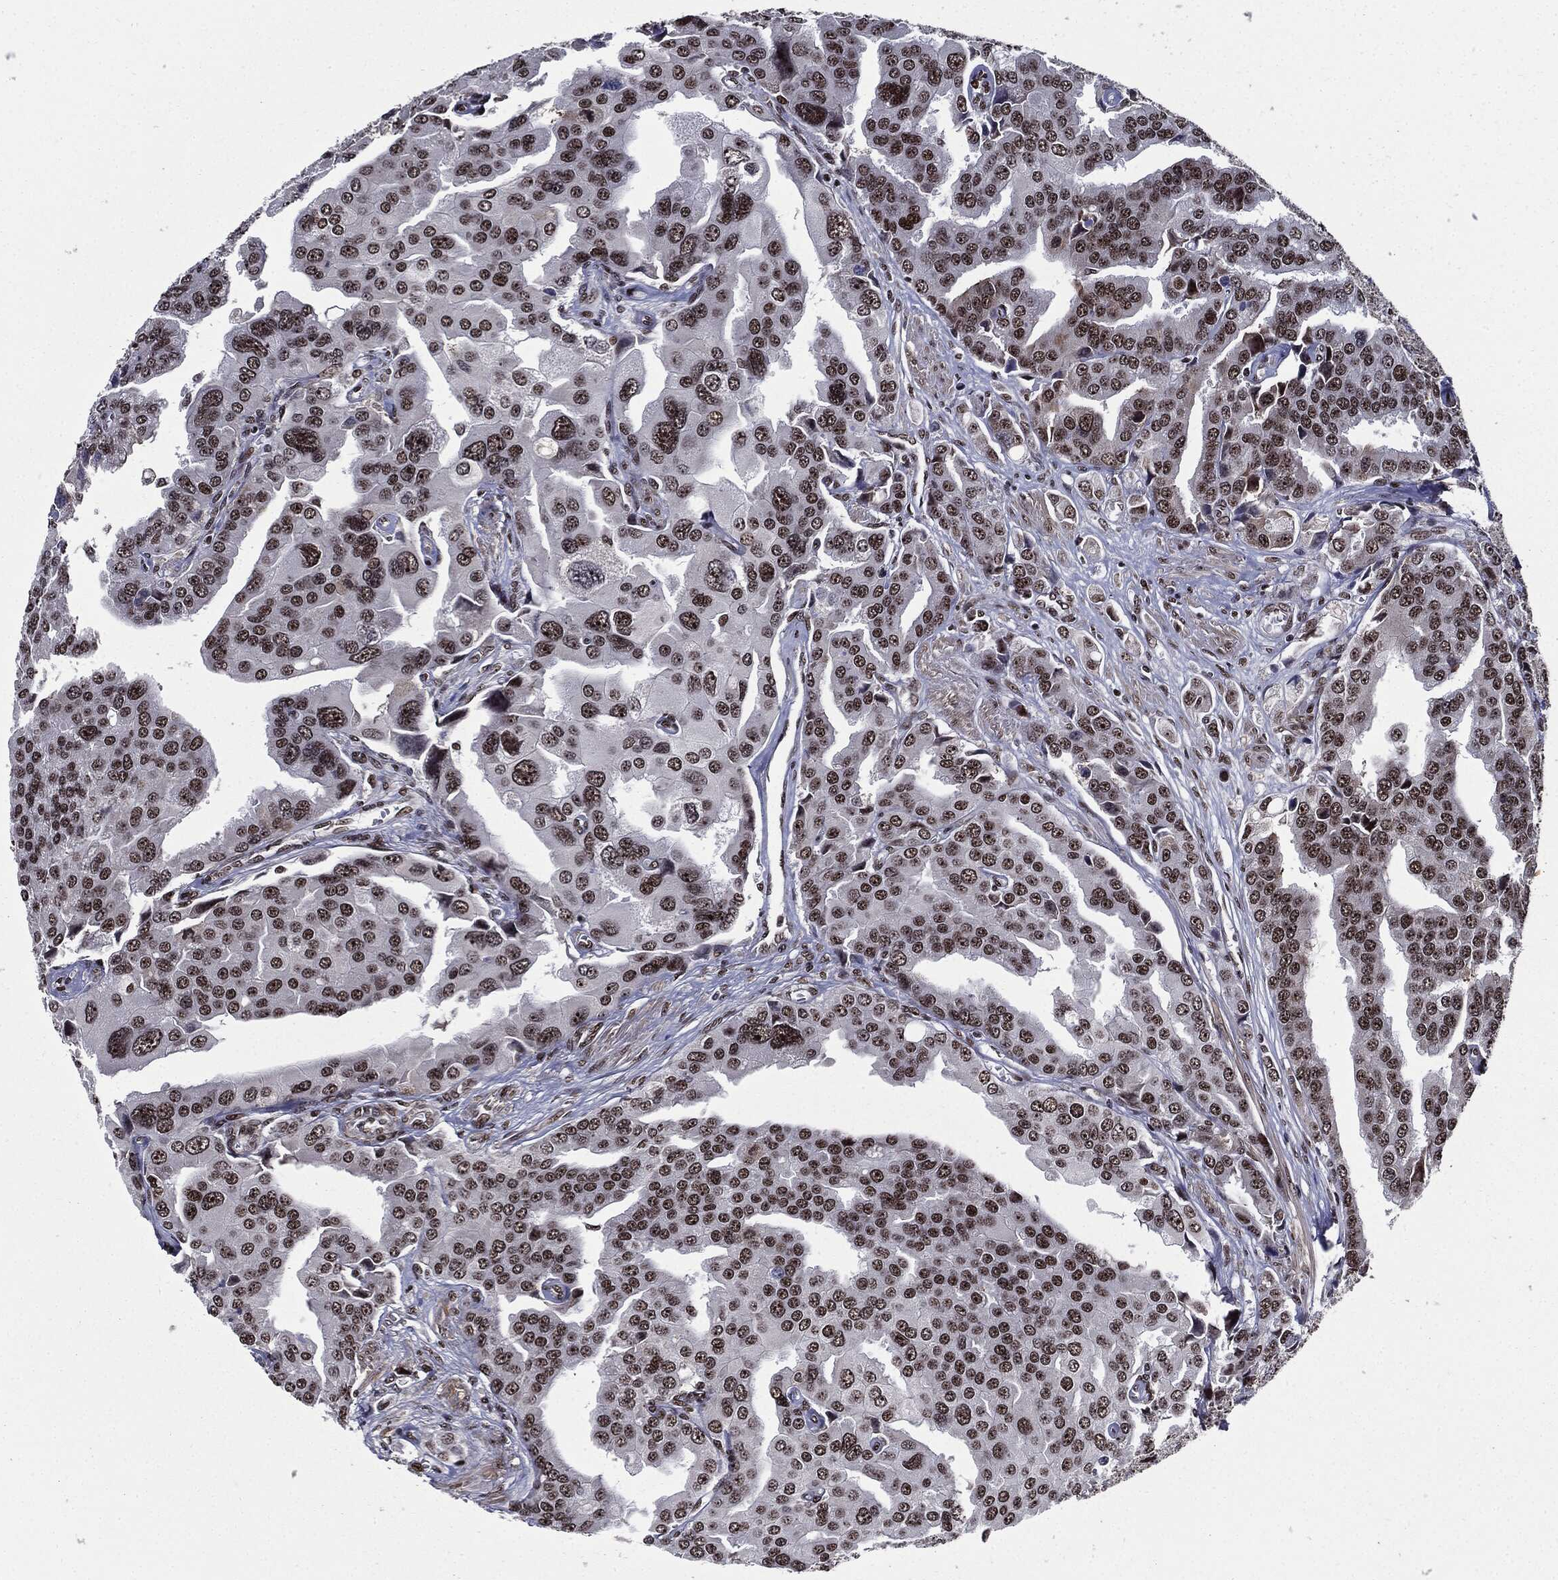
{"staining": {"intensity": "moderate", "quantity": "25%-75%", "location": "nuclear"}, "tissue": "prostate cancer", "cell_type": "Tumor cells", "image_type": "cancer", "snomed": [{"axis": "morphology", "description": "Adenocarcinoma, NOS"}, {"axis": "topography", "description": "Prostate and seminal vesicle, NOS"}, {"axis": "topography", "description": "Prostate"}], "caption": "Tumor cells exhibit medium levels of moderate nuclear positivity in approximately 25%-75% of cells in human prostate cancer (adenocarcinoma).", "gene": "ZFP91", "patient": {"sex": "male", "age": 69}}